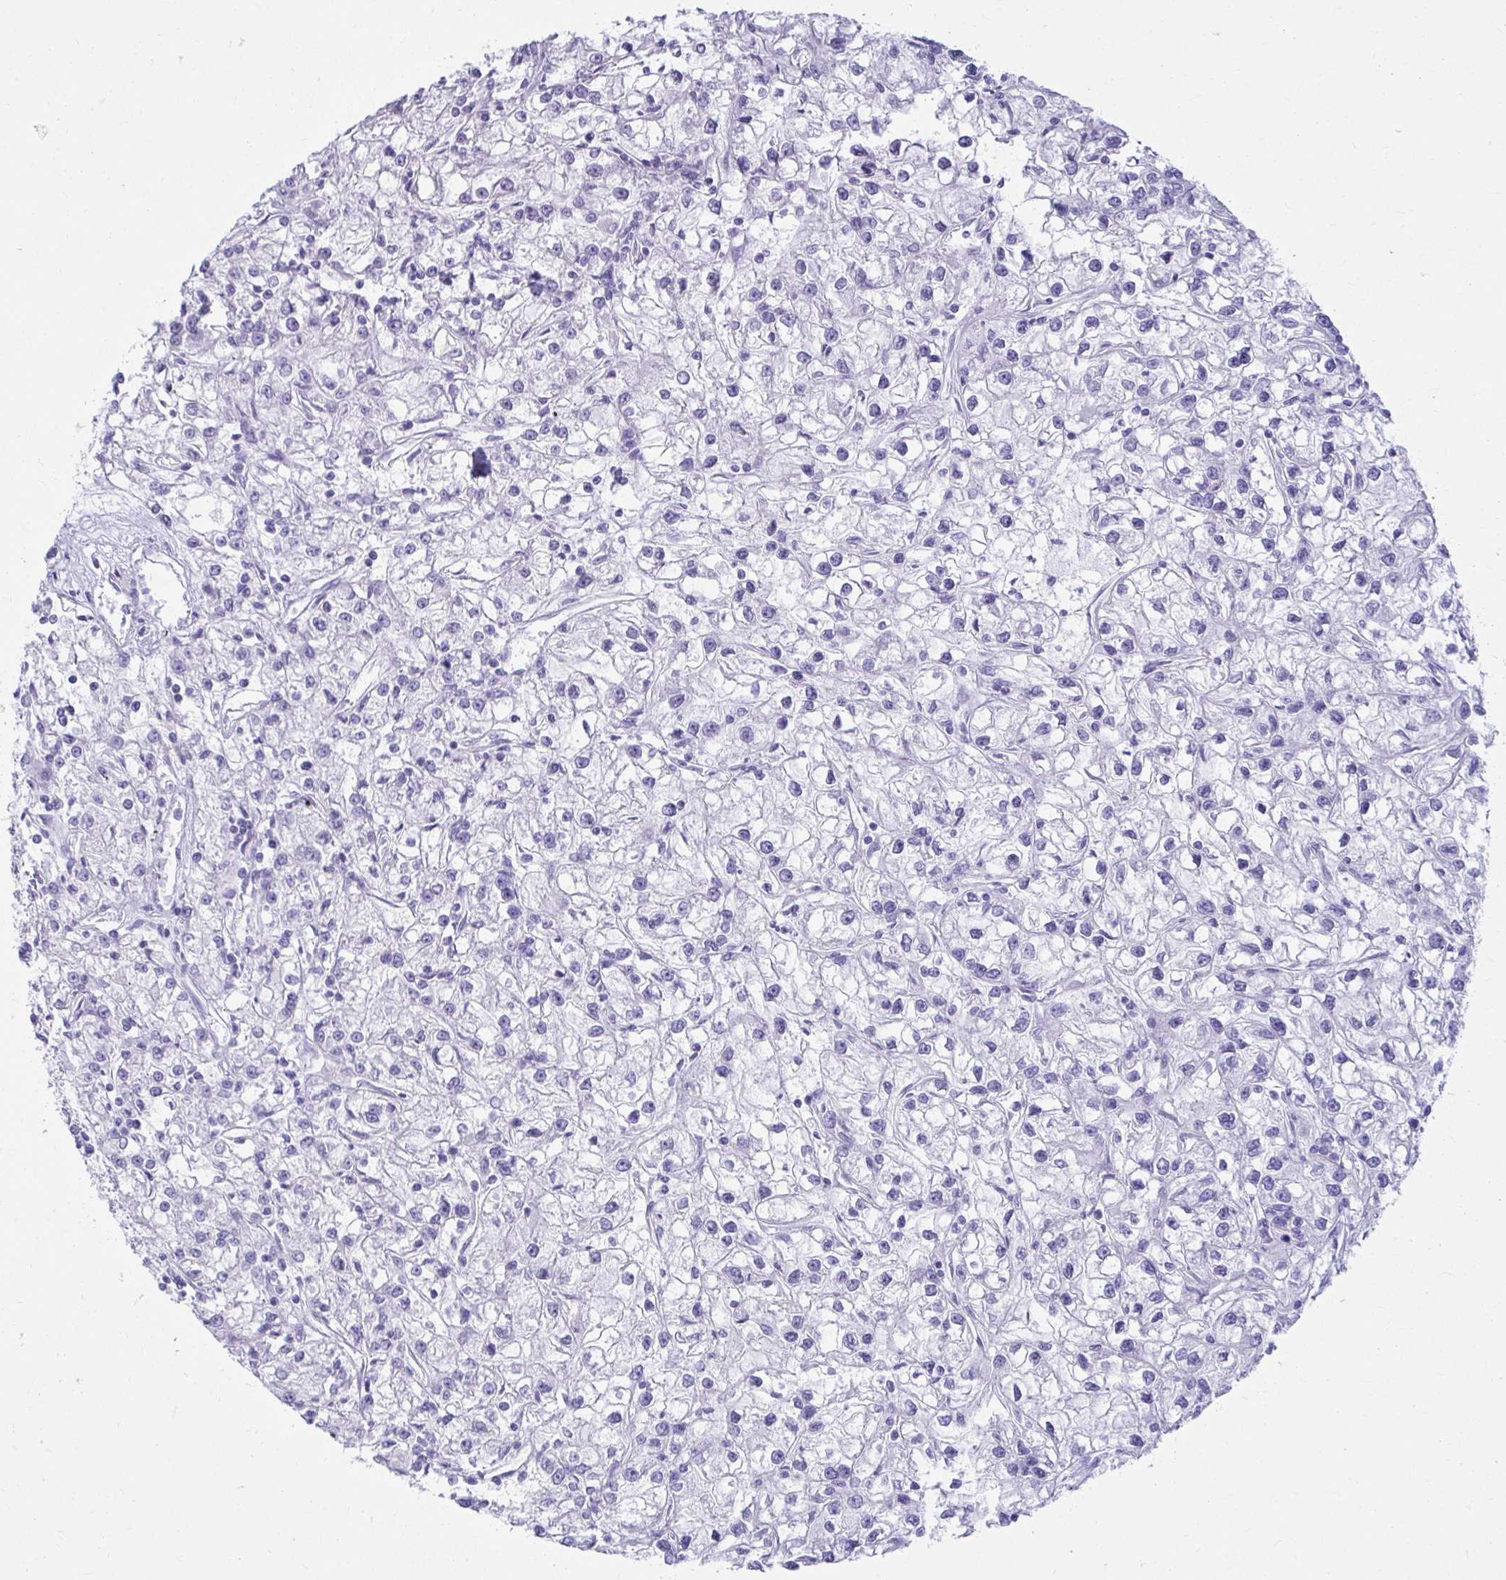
{"staining": {"intensity": "negative", "quantity": "none", "location": "none"}, "tissue": "renal cancer", "cell_type": "Tumor cells", "image_type": "cancer", "snomed": [{"axis": "morphology", "description": "Adenocarcinoma, NOS"}, {"axis": "topography", "description": "Kidney"}], "caption": "DAB (3,3'-diaminobenzidine) immunohistochemical staining of human renal cancer exhibits no significant staining in tumor cells.", "gene": "ATP4B", "patient": {"sex": "female", "age": 59}}